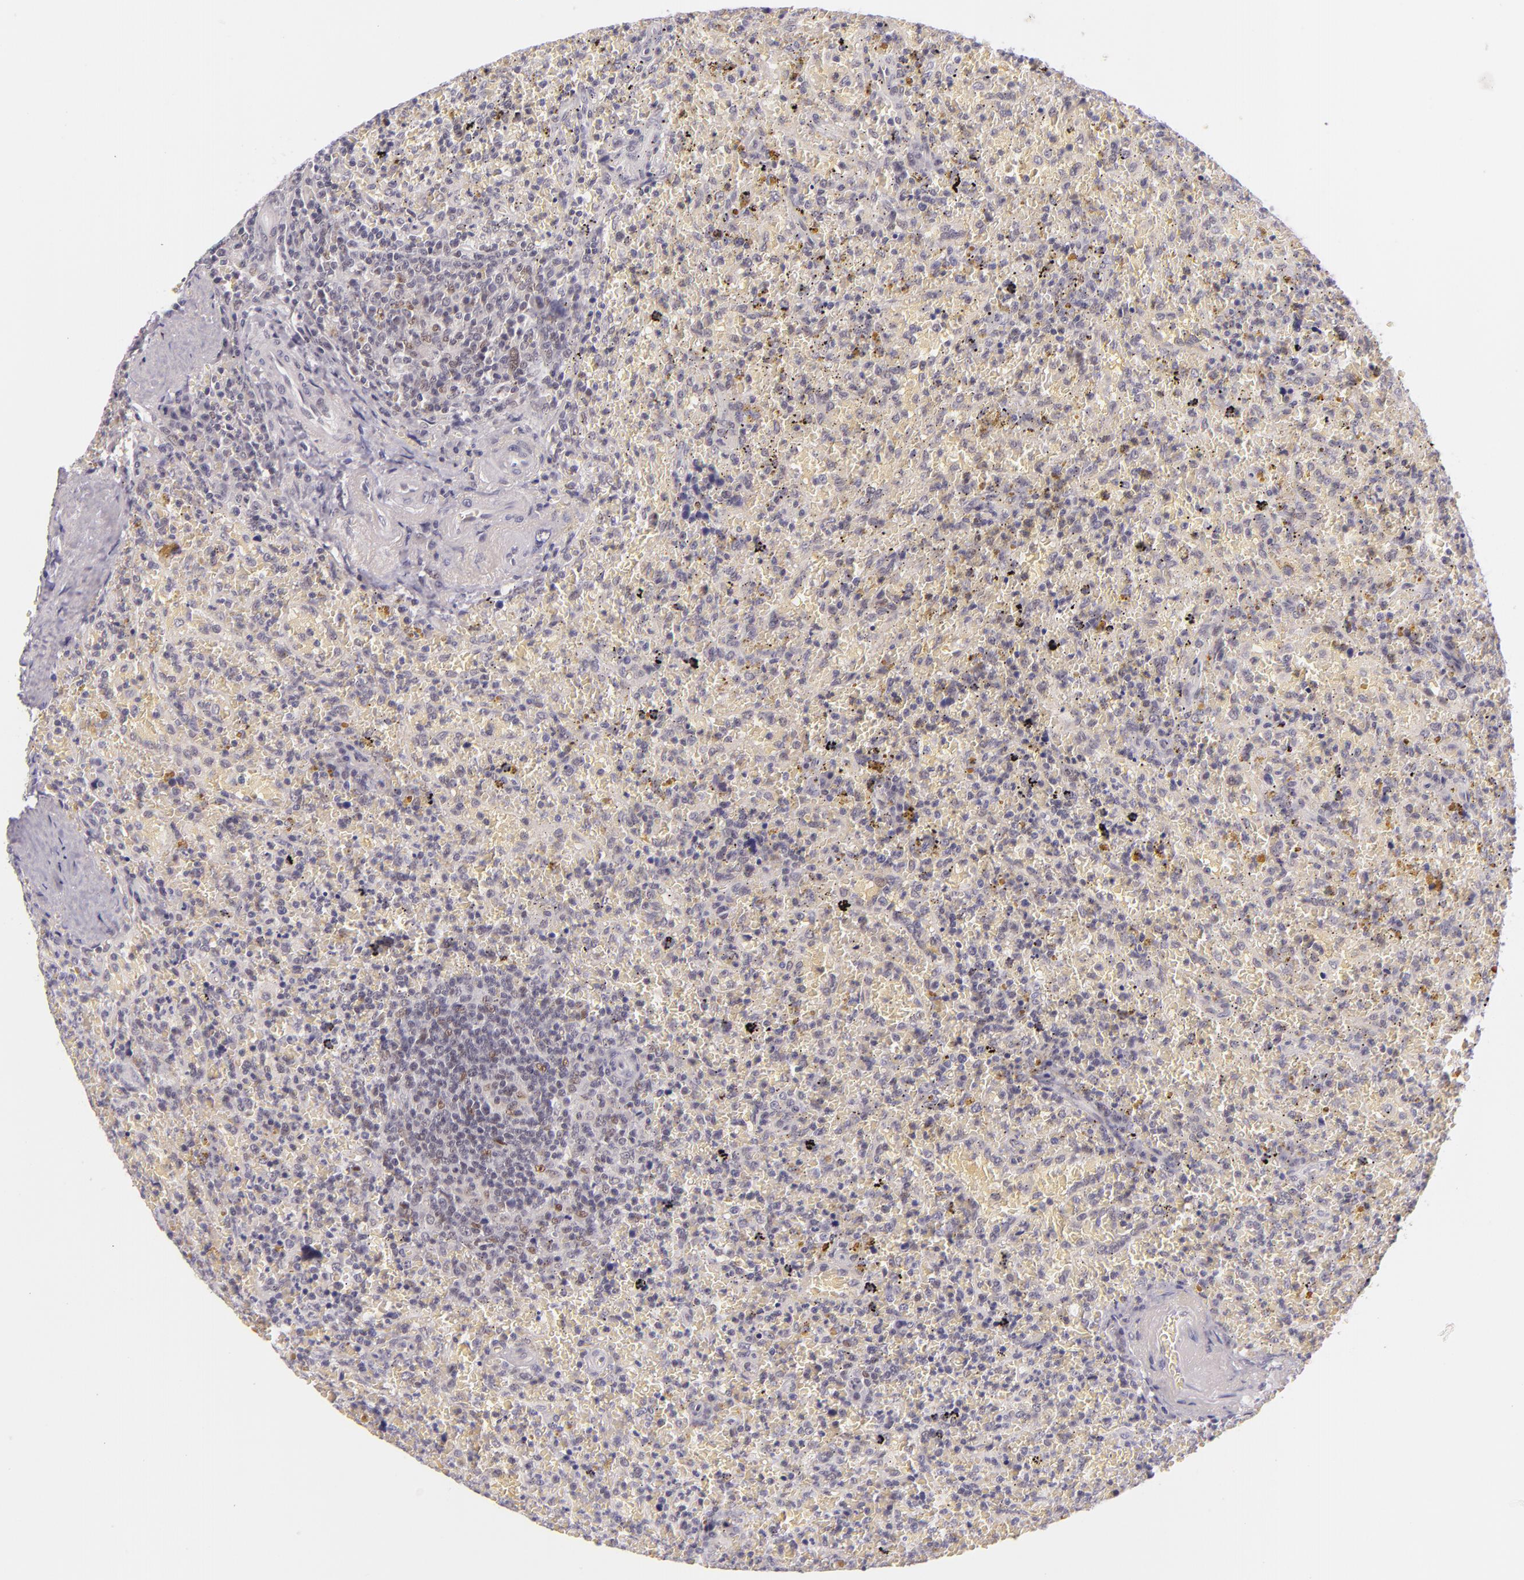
{"staining": {"intensity": "negative", "quantity": "none", "location": "none"}, "tissue": "lymphoma", "cell_type": "Tumor cells", "image_type": "cancer", "snomed": [{"axis": "morphology", "description": "Malignant lymphoma, non-Hodgkin's type, High grade"}, {"axis": "topography", "description": "Spleen"}, {"axis": "topography", "description": "Lymph node"}], "caption": "There is no significant expression in tumor cells of lymphoma.", "gene": "BCL3", "patient": {"sex": "female", "age": 70}}